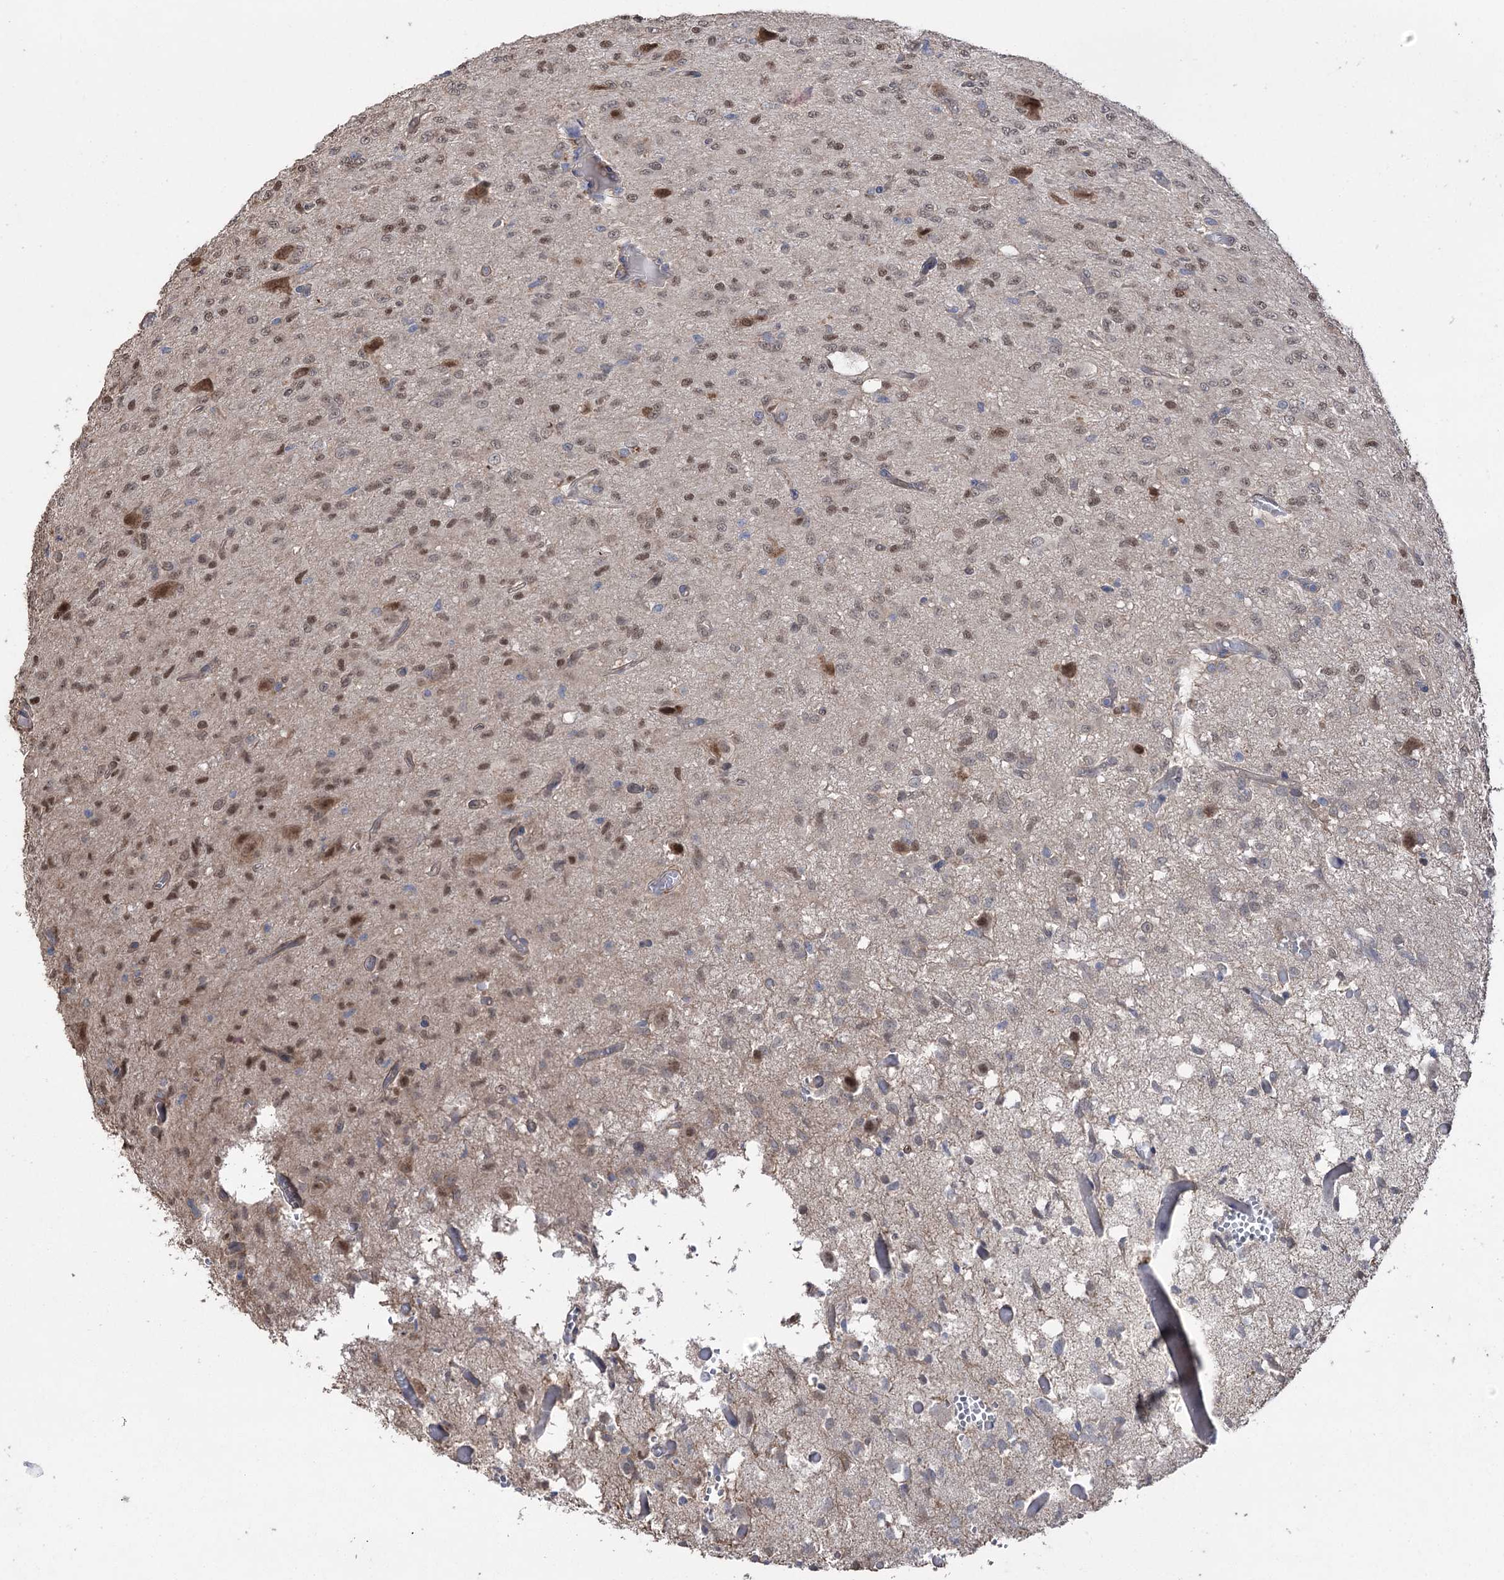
{"staining": {"intensity": "weak", "quantity": ">75%", "location": "nuclear"}, "tissue": "glioma", "cell_type": "Tumor cells", "image_type": "cancer", "snomed": [{"axis": "morphology", "description": "Glioma, malignant, High grade"}, {"axis": "topography", "description": "Brain"}], "caption": "Glioma stained with DAB immunohistochemistry demonstrates low levels of weak nuclear expression in about >75% of tumor cells.", "gene": "FAM13B", "patient": {"sex": "female", "age": 59}}